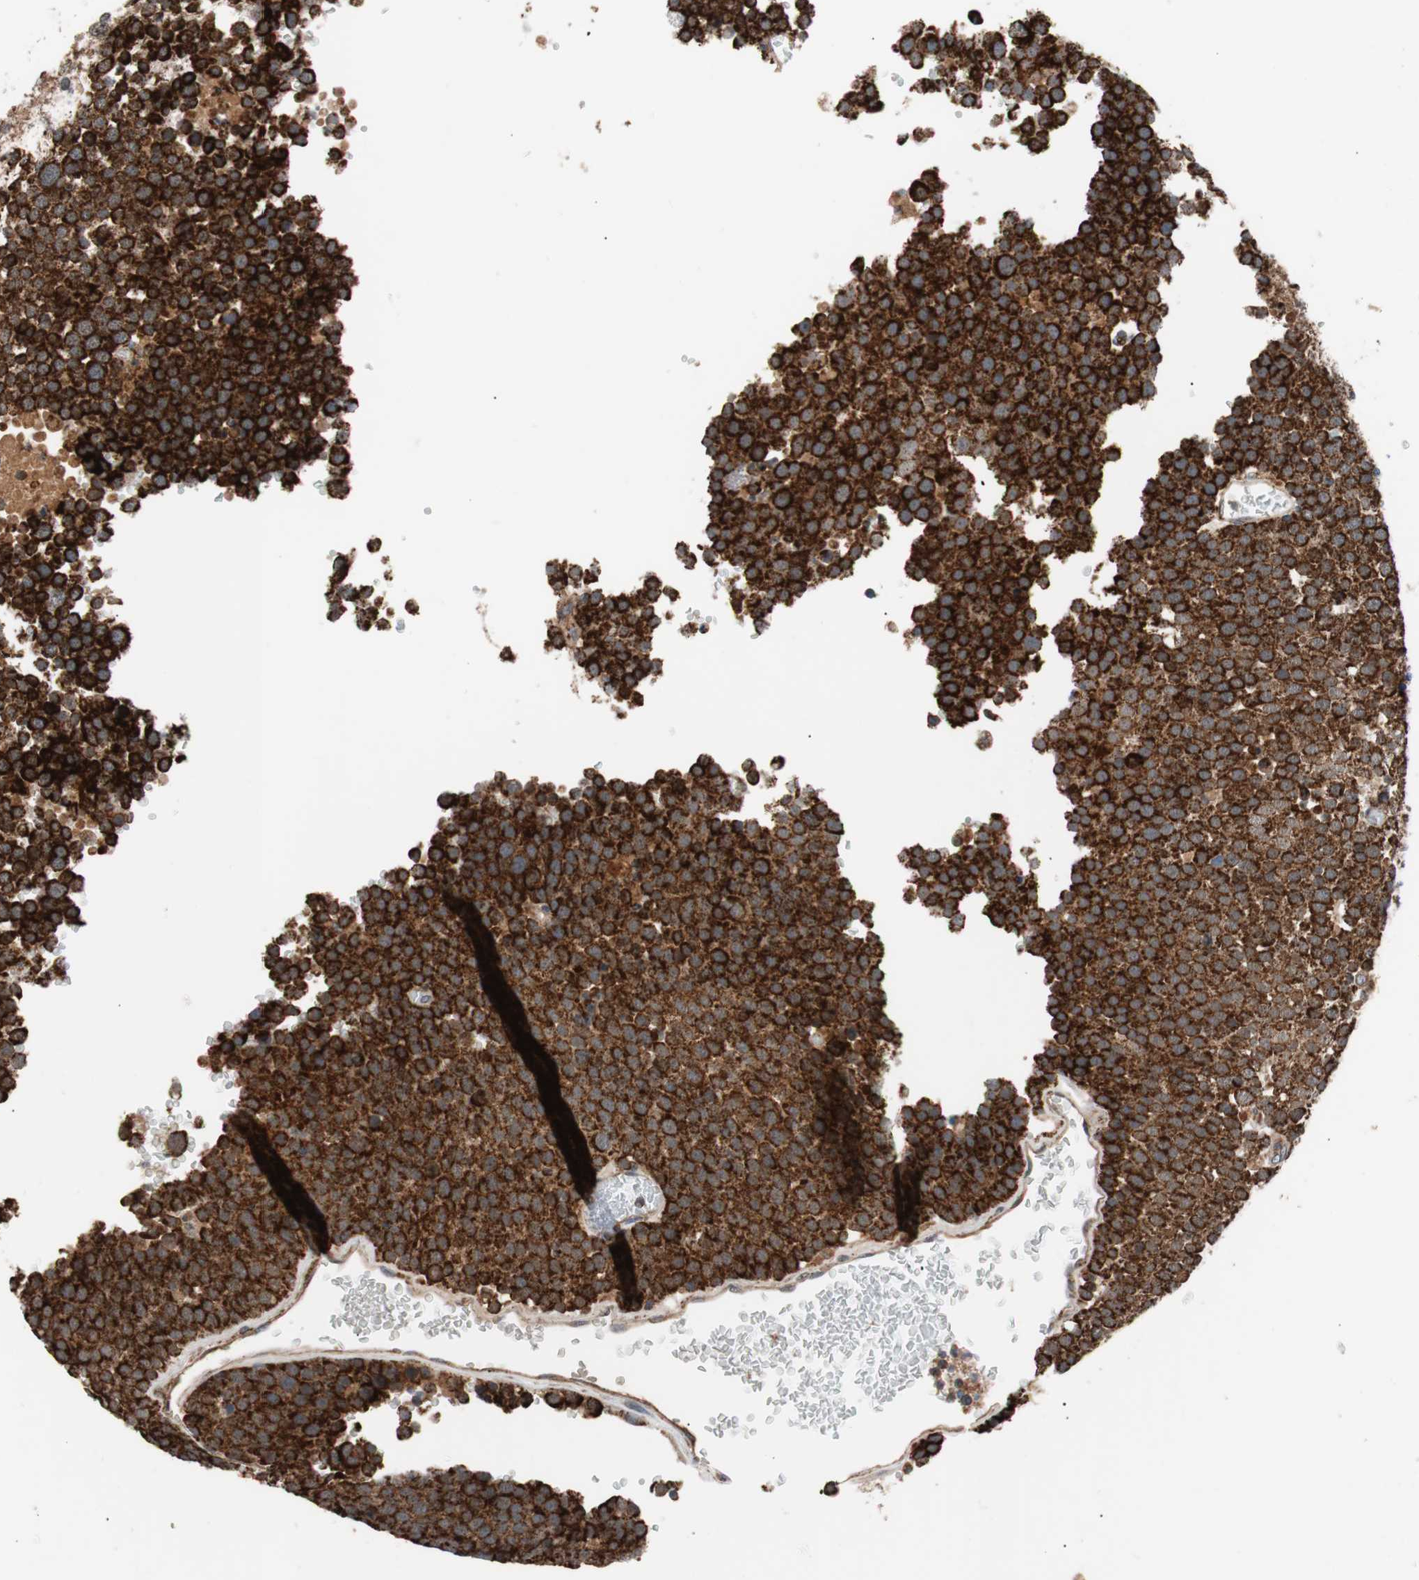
{"staining": {"intensity": "strong", "quantity": ">75%", "location": "cytoplasmic/membranous"}, "tissue": "testis cancer", "cell_type": "Tumor cells", "image_type": "cancer", "snomed": [{"axis": "morphology", "description": "Seminoma, NOS"}, {"axis": "topography", "description": "Testis"}], "caption": "Immunohistochemical staining of testis cancer shows high levels of strong cytoplasmic/membranous positivity in approximately >75% of tumor cells. (DAB = brown stain, brightfield microscopy at high magnification).", "gene": "PITRM1", "patient": {"sex": "male", "age": 71}}